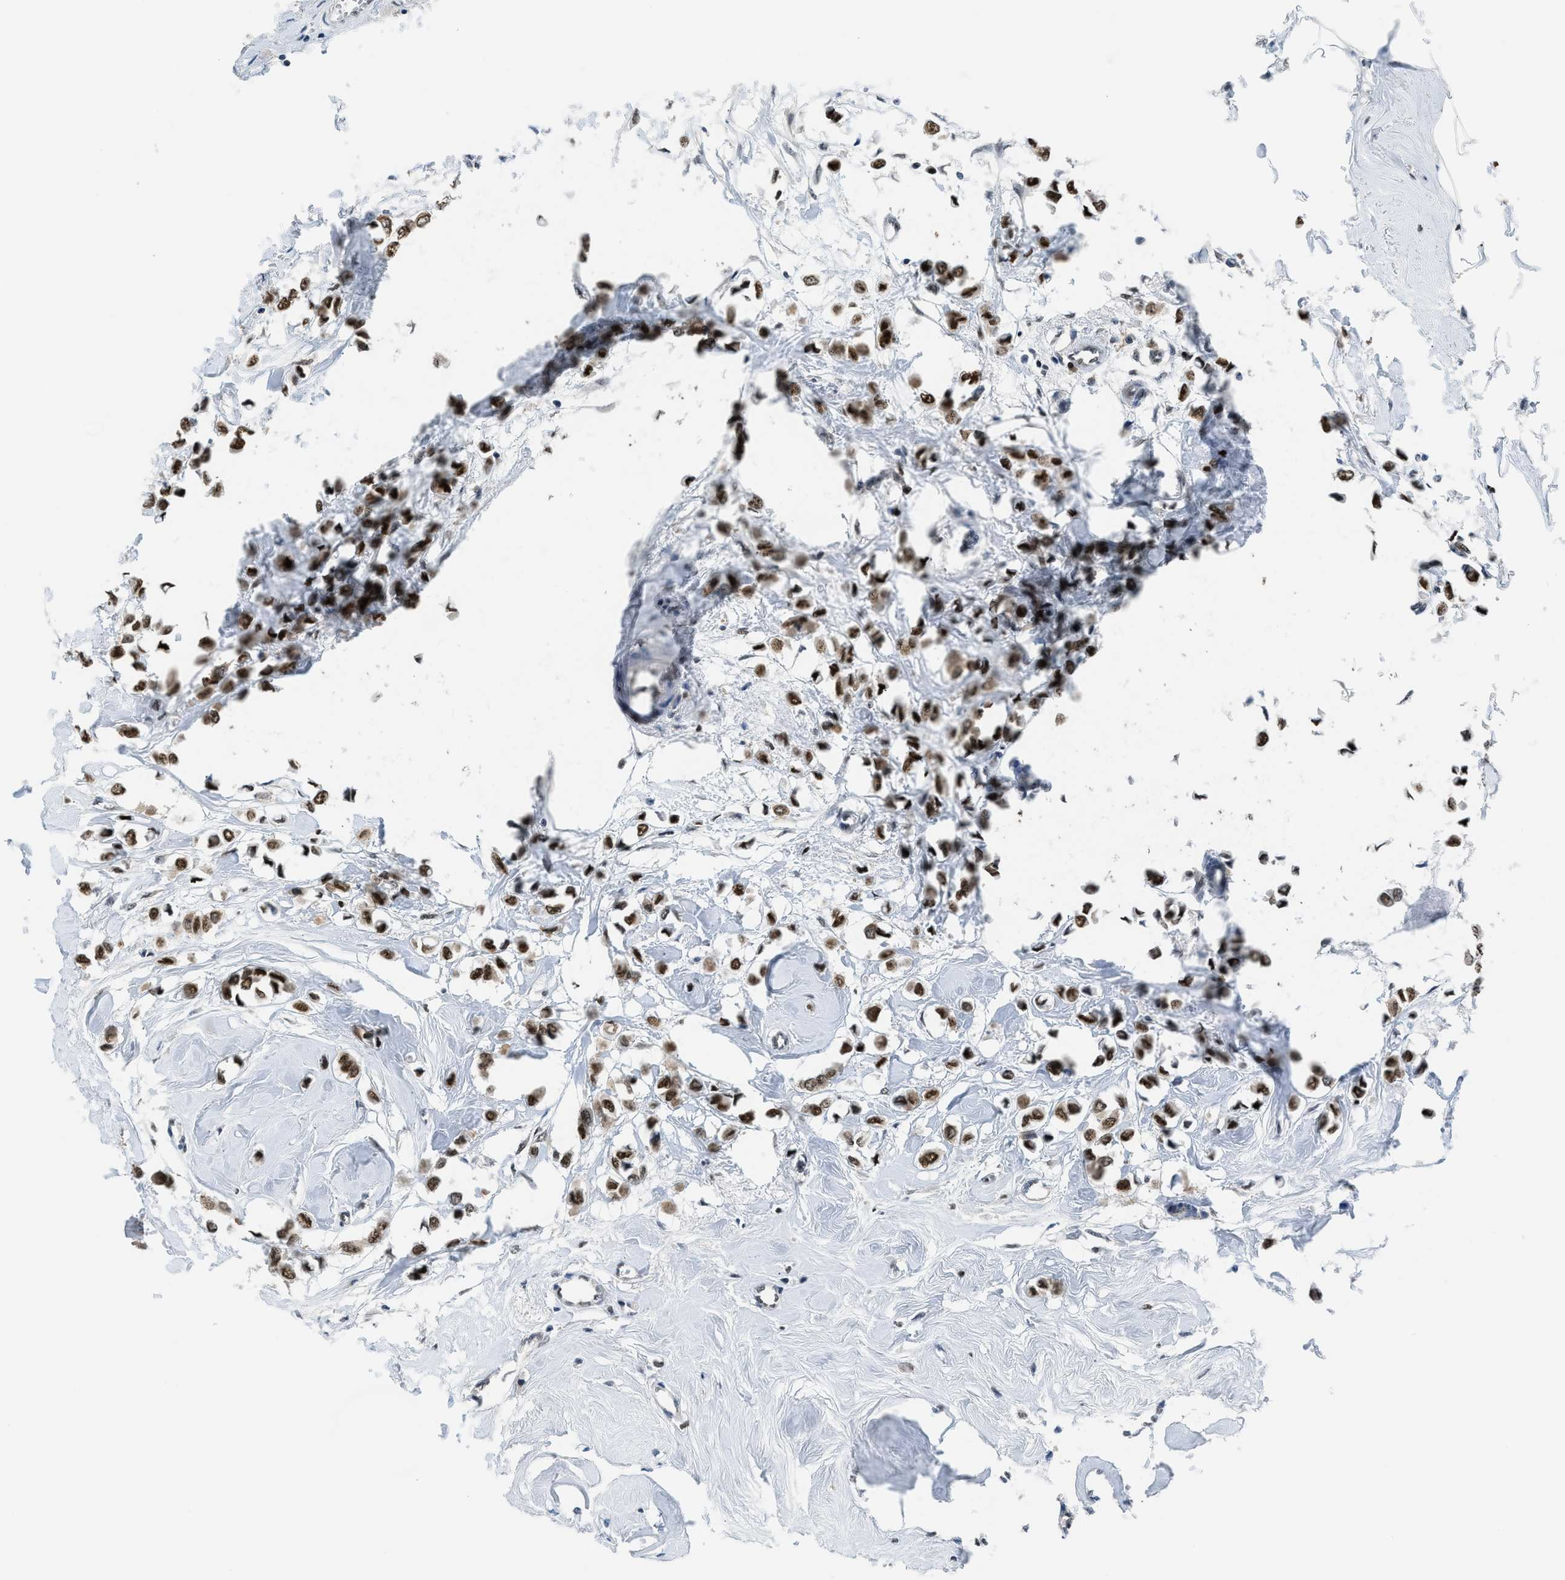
{"staining": {"intensity": "moderate", "quantity": ">75%", "location": "nuclear"}, "tissue": "breast cancer", "cell_type": "Tumor cells", "image_type": "cancer", "snomed": [{"axis": "morphology", "description": "Lobular carcinoma"}, {"axis": "topography", "description": "Breast"}], "caption": "Immunohistochemical staining of lobular carcinoma (breast) reveals medium levels of moderate nuclear expression in approximately >75% of tumor cells. (DAB (3,3'-diaminobenzidine) IHC, brown staining for protein, blue staining for nuclei).", "gene": "ALX1", "patient": {"sex": "female", "age": 51}}